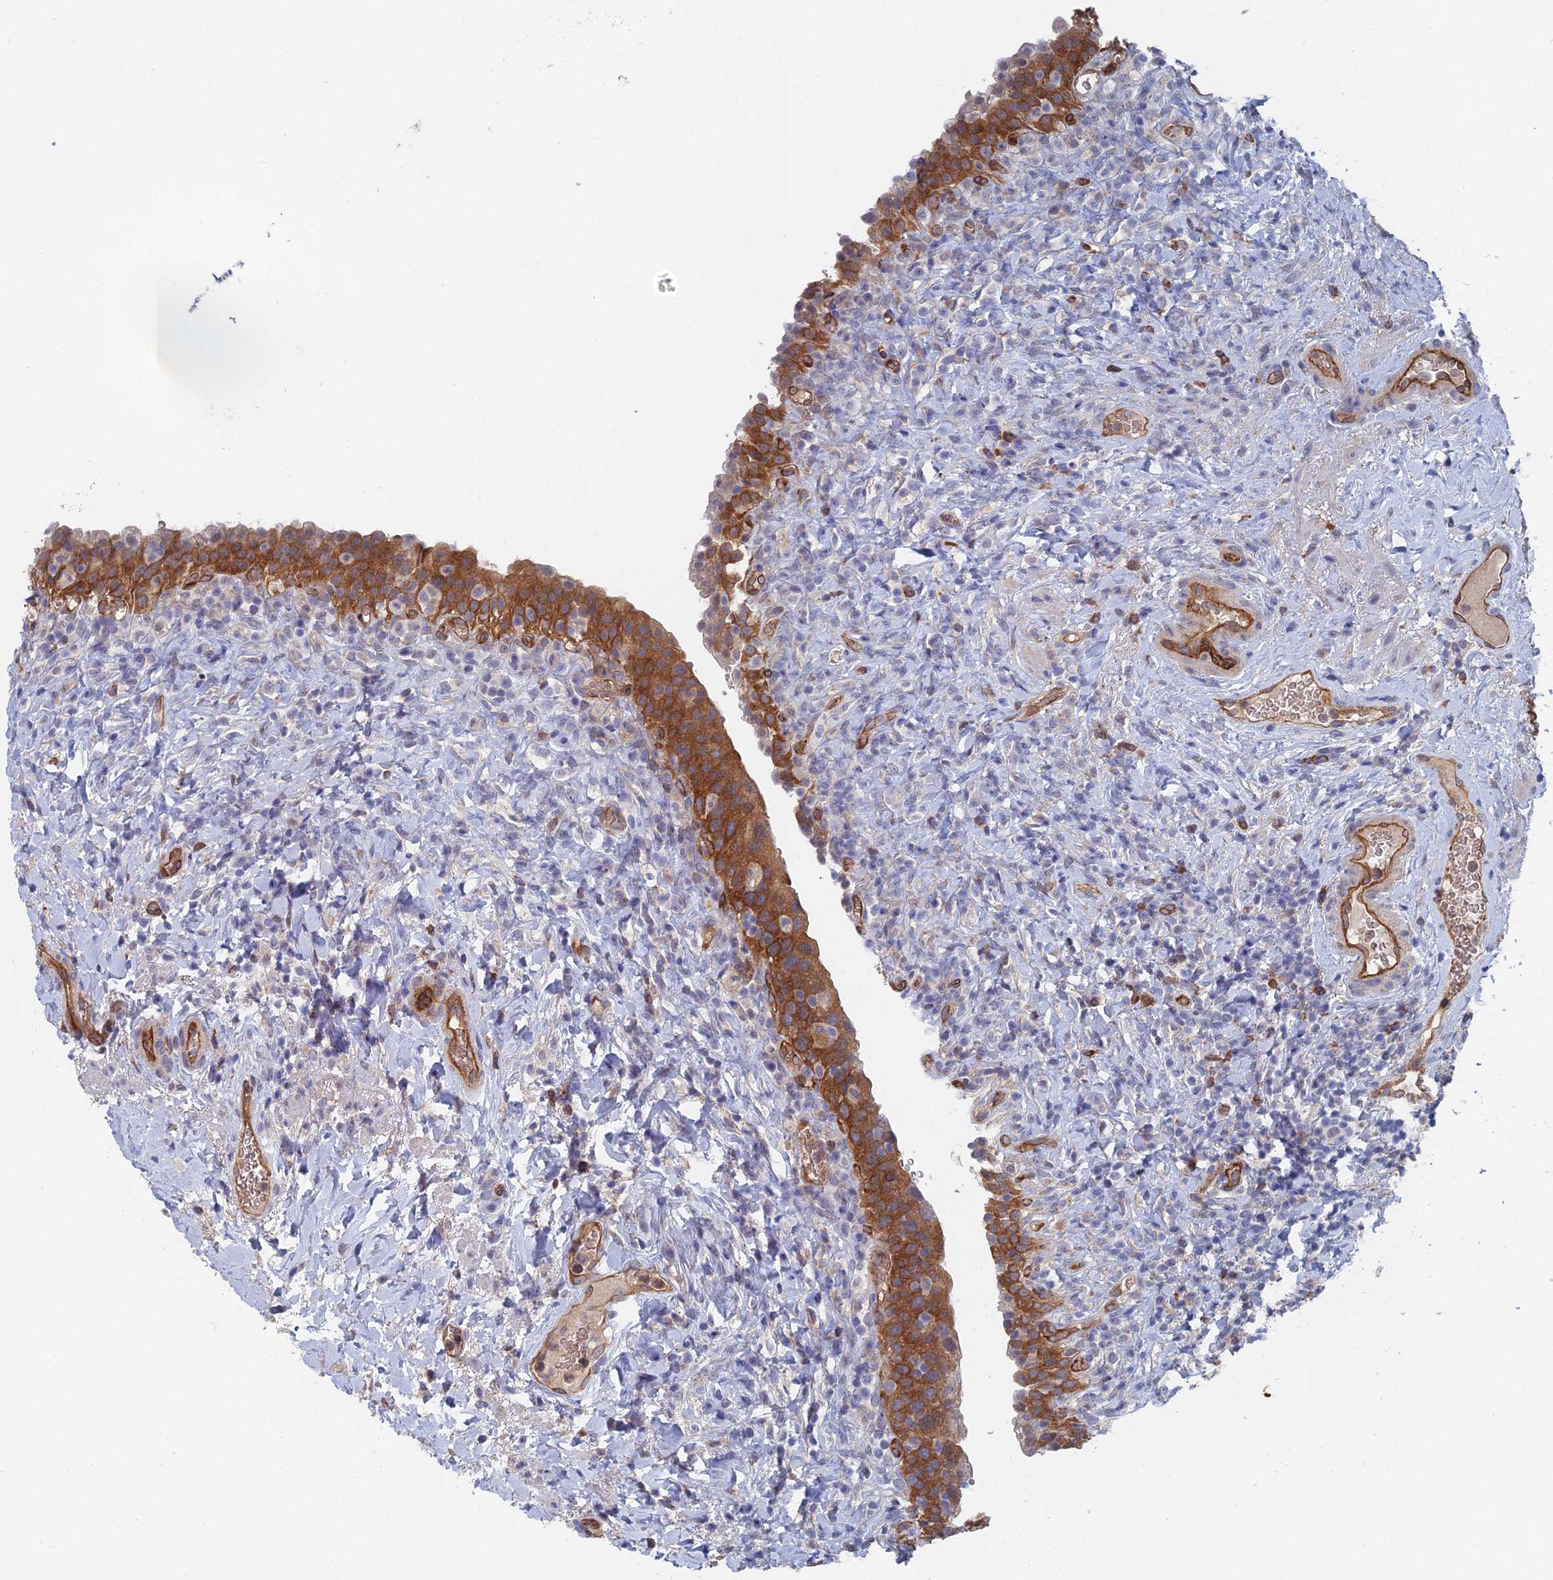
{"staining": {"intensity": "moderate", "quantity": ">75%", "location": "cytoplasmic/membranous"}, "tissue": "urinary bladder", "cell_type": "Urothelial cells", "image_type": "normal", "snomed": [{"axis": "morphology", "description": "Normal tissue, NOS"}, {"axis": "morphology", "description": "Inflammation, NOS"}, {"axis": "topography", "description": "Urinary bladder"}], "caption": "Immunohistochemical staining of unremarkable urinary bladder displays medium levels of moderate cytoplasmic/membranous positivity in approximately >75% of urothelial cells.", "gene": "ARAP3", "patient": {"sex": "male", "age": 64}}